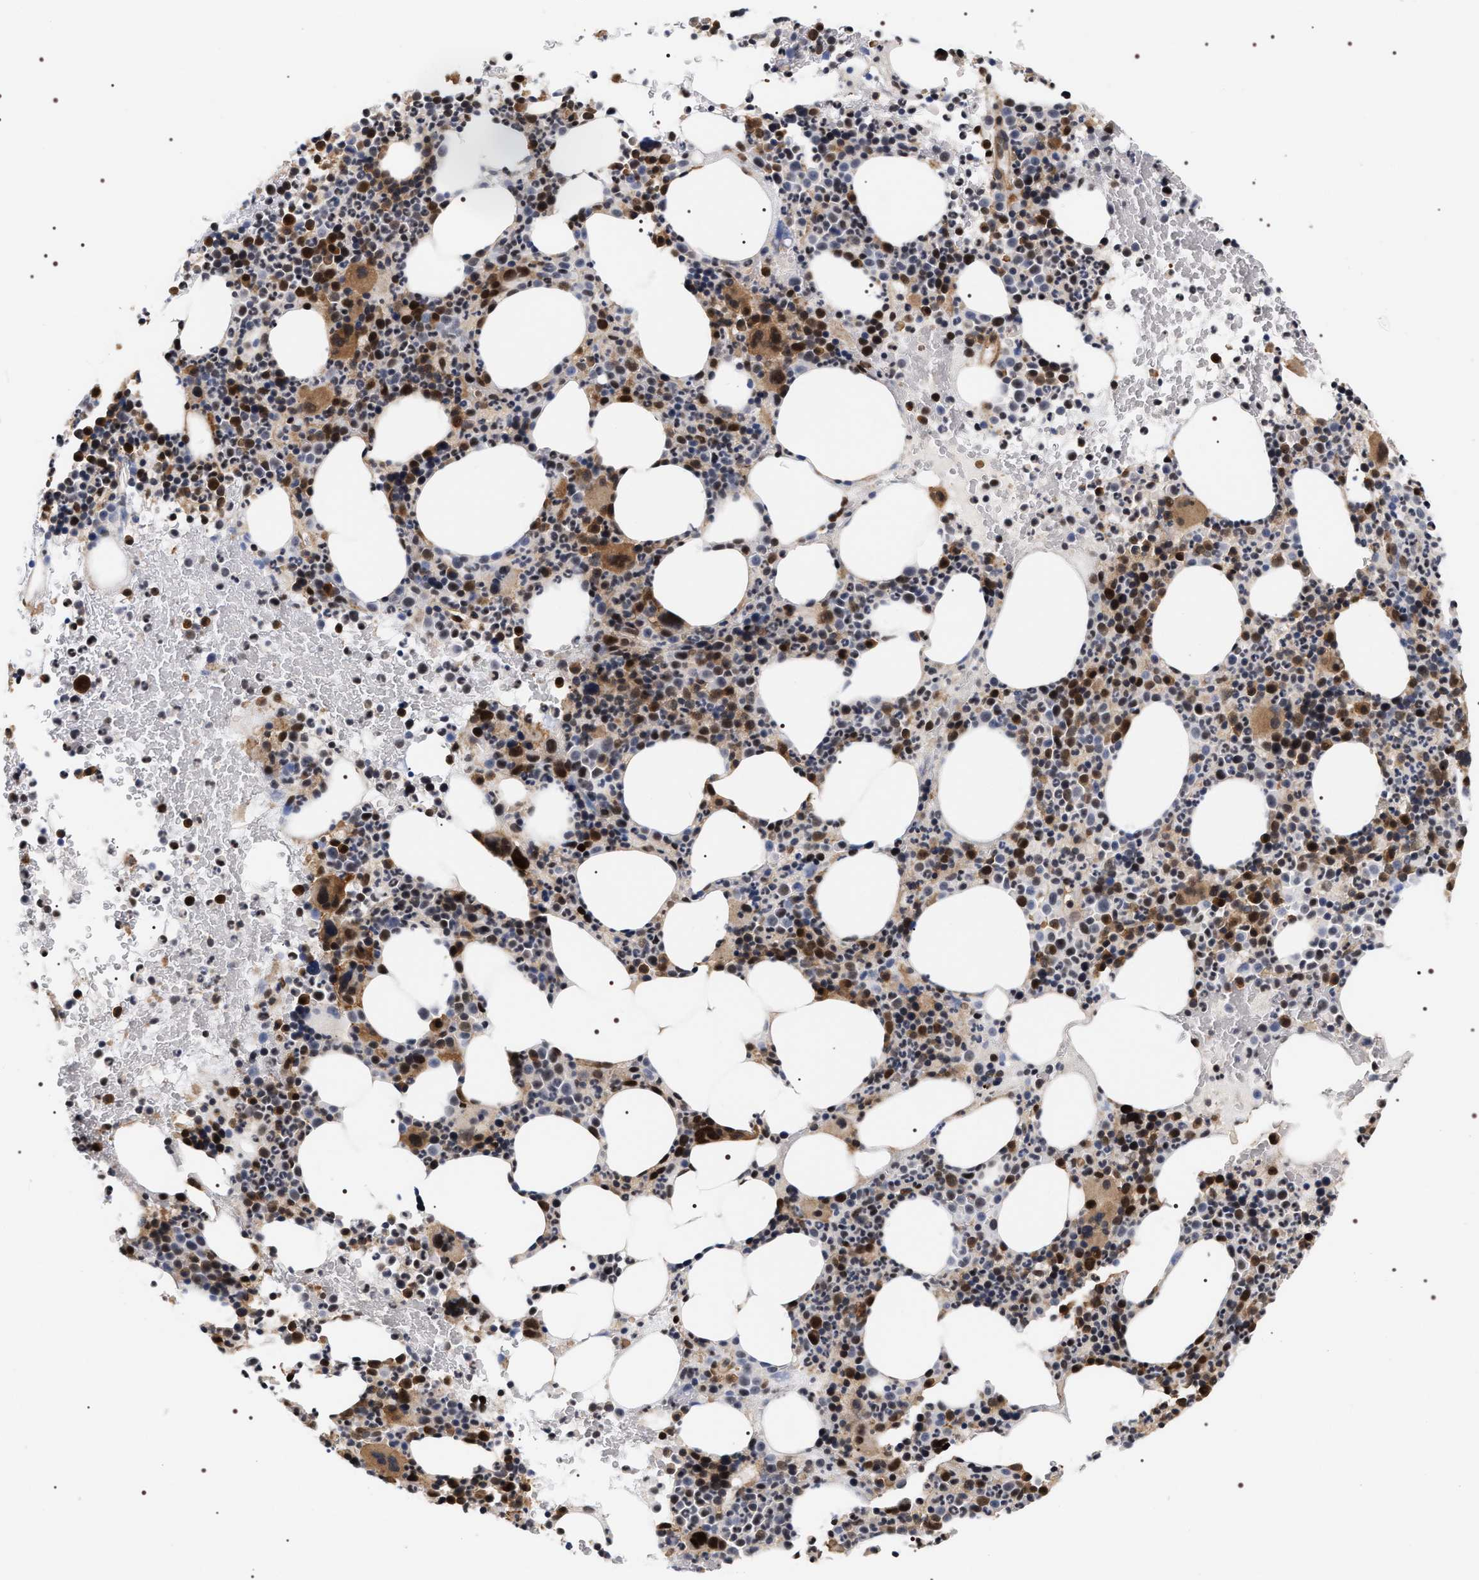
{"staining": {"intensity": "strong", "quantity": "25%-75%", "location": "cytoplasmic/membranous,nuclear"}, "tissue": "bone marrow", "cell_type": "Hematopoietic cells", "image_type": "normal", "snomed": [{"axis": "morphology", "description": "Normal tissue, NOS"}, {"axis": "morphology", "description": "Inflammation, NOS"}, {"axis": "topography", "description": "Bone marrow"}], "caption": "Hematopoietic cells exhibit high levels of strong cytoplasmic/membranous,nuclear positivity in approximately 25%-75% of cells in normal human bone marrow. The protein of interest is stained brown, and the nuclei are stained in blue (DAB IHC with brightfield microscopy, high magnification).", "gene": "BAG6", "patient": {"sex": "male", "age": 73}}